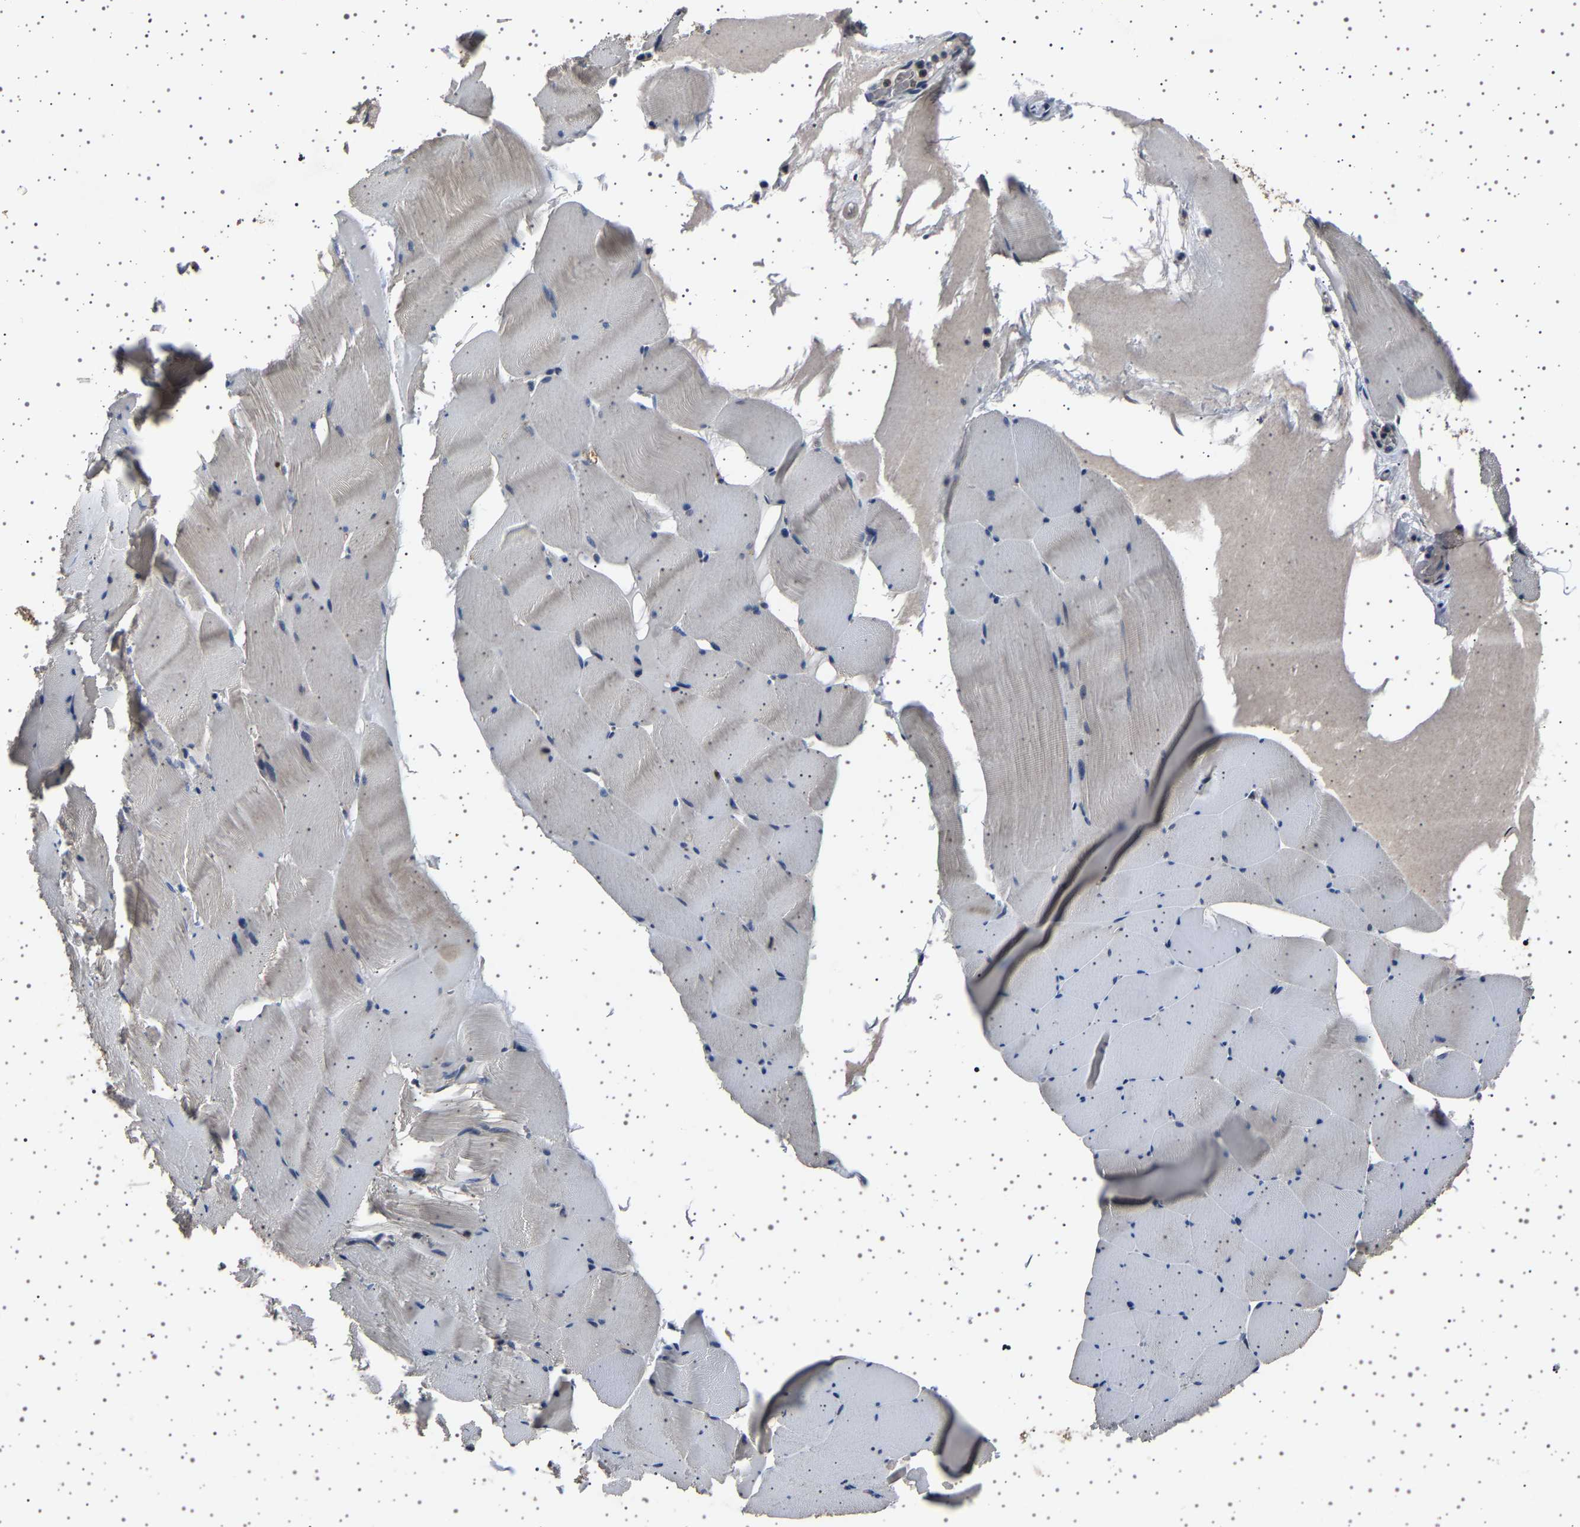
{"staining": {"intensity": "weak", "quantity": "<25%", "location": "cytoplasmic/membranous"}, "tissue": "skeletal muscle", "cell_type": "Myocytes", "image_type": "normal", "snomed": [{"axis": "morphology", "description": "Normal tissue, NOS"}, {"axis": "topography", "description": "Skeletal muscle"}], "caption": "The image reveals no staining of myocytes in normal skeletal muscle.", "gene": "NCKAP1", "patient": {"sex": "male", "age": 62}}